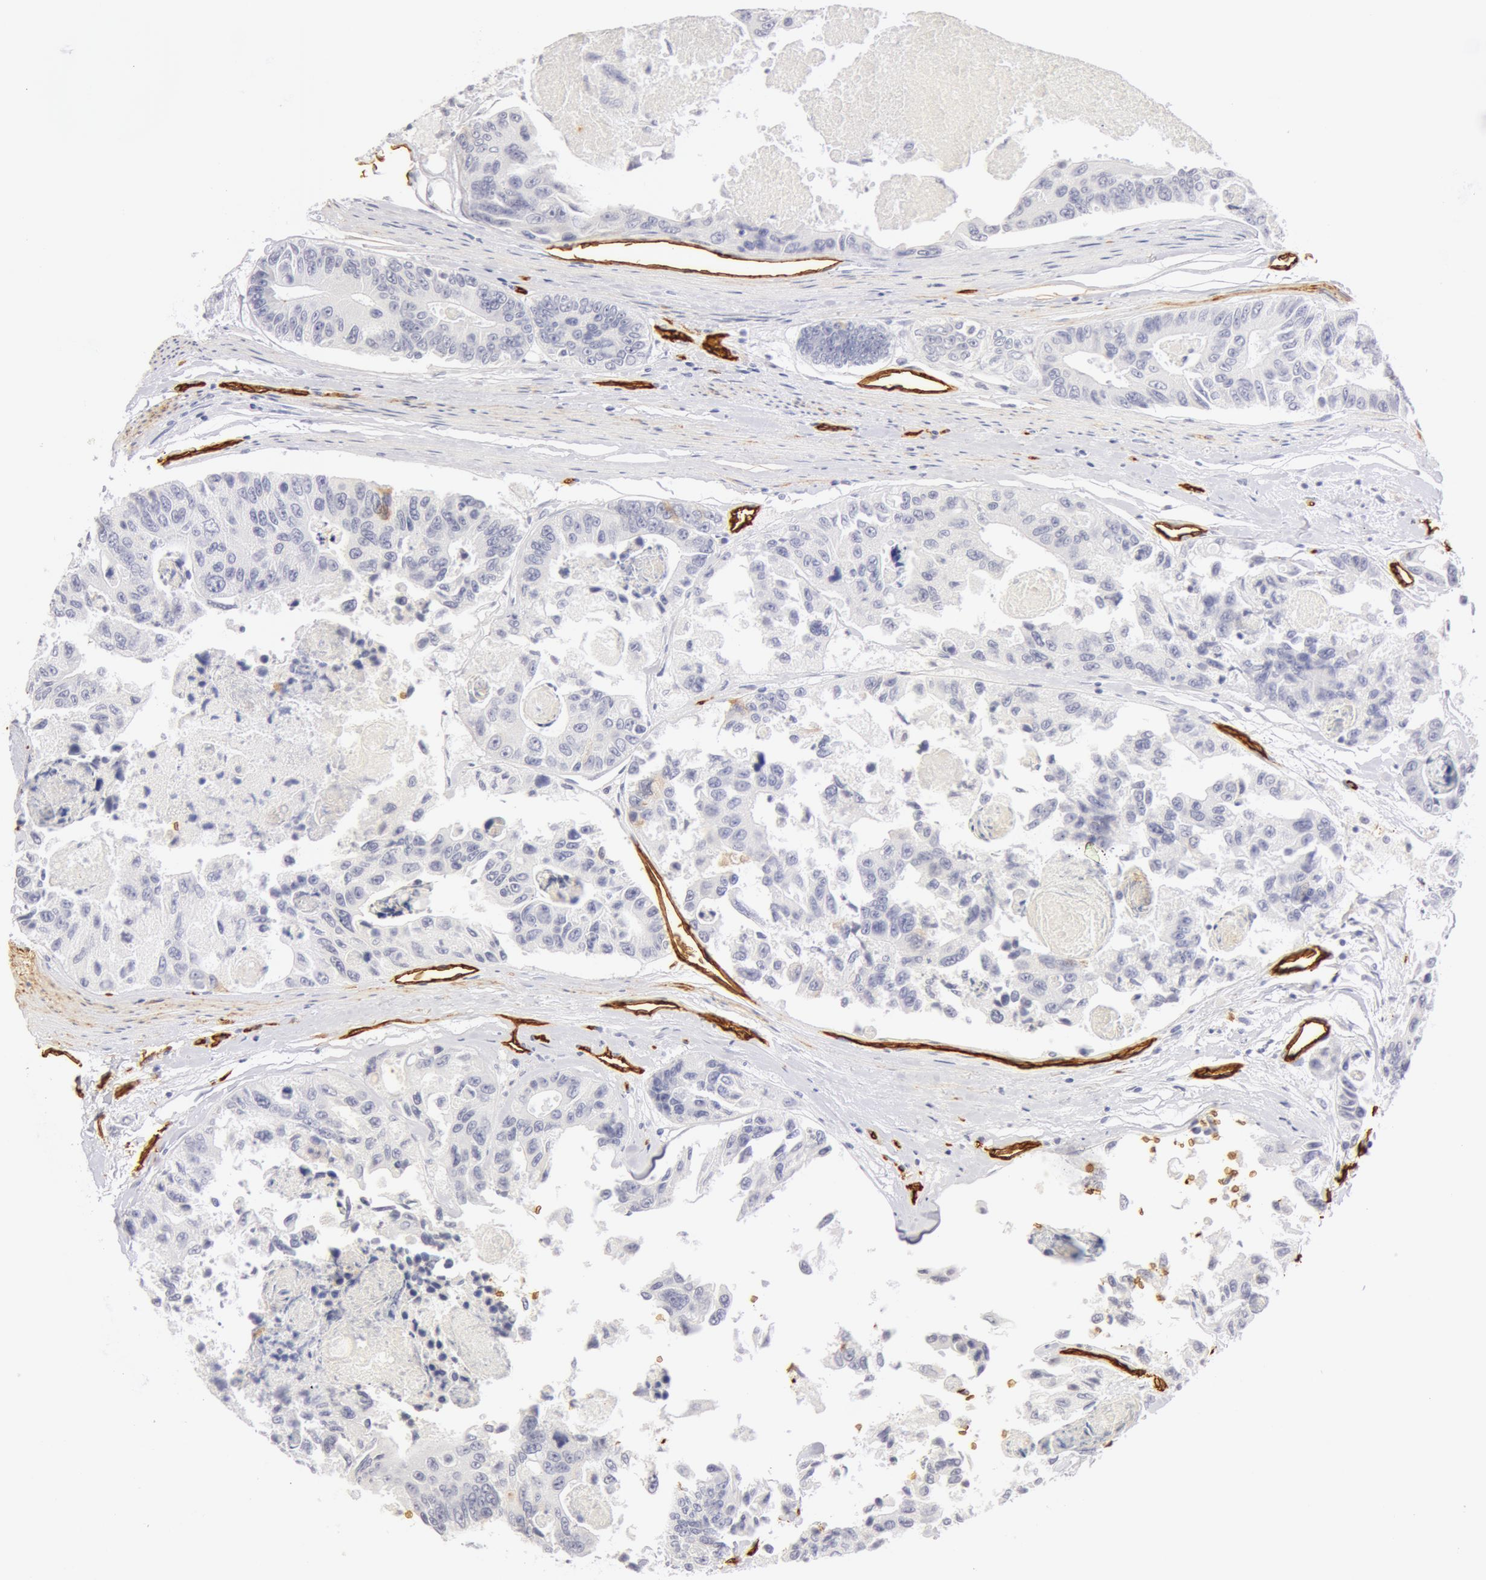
{"staining": {"intensity": "negative", "quantity": "none", "location": "none"}, "tissue": "colorectal cancer", "cell_type": "Tumor cells", "image_type": "cancer", "snomed": [{"axis": "morphology", "description": "Adenocarcinoma, NOS"}, {"axis": "topography", "description": "Colon"}], "caption": "Immunohistochemistry of human colorectal adenocarcinoma demonstrates no expression in tumor cells.", "gene": "AQP1", "patient": {"sex": "female", "age": 86}}